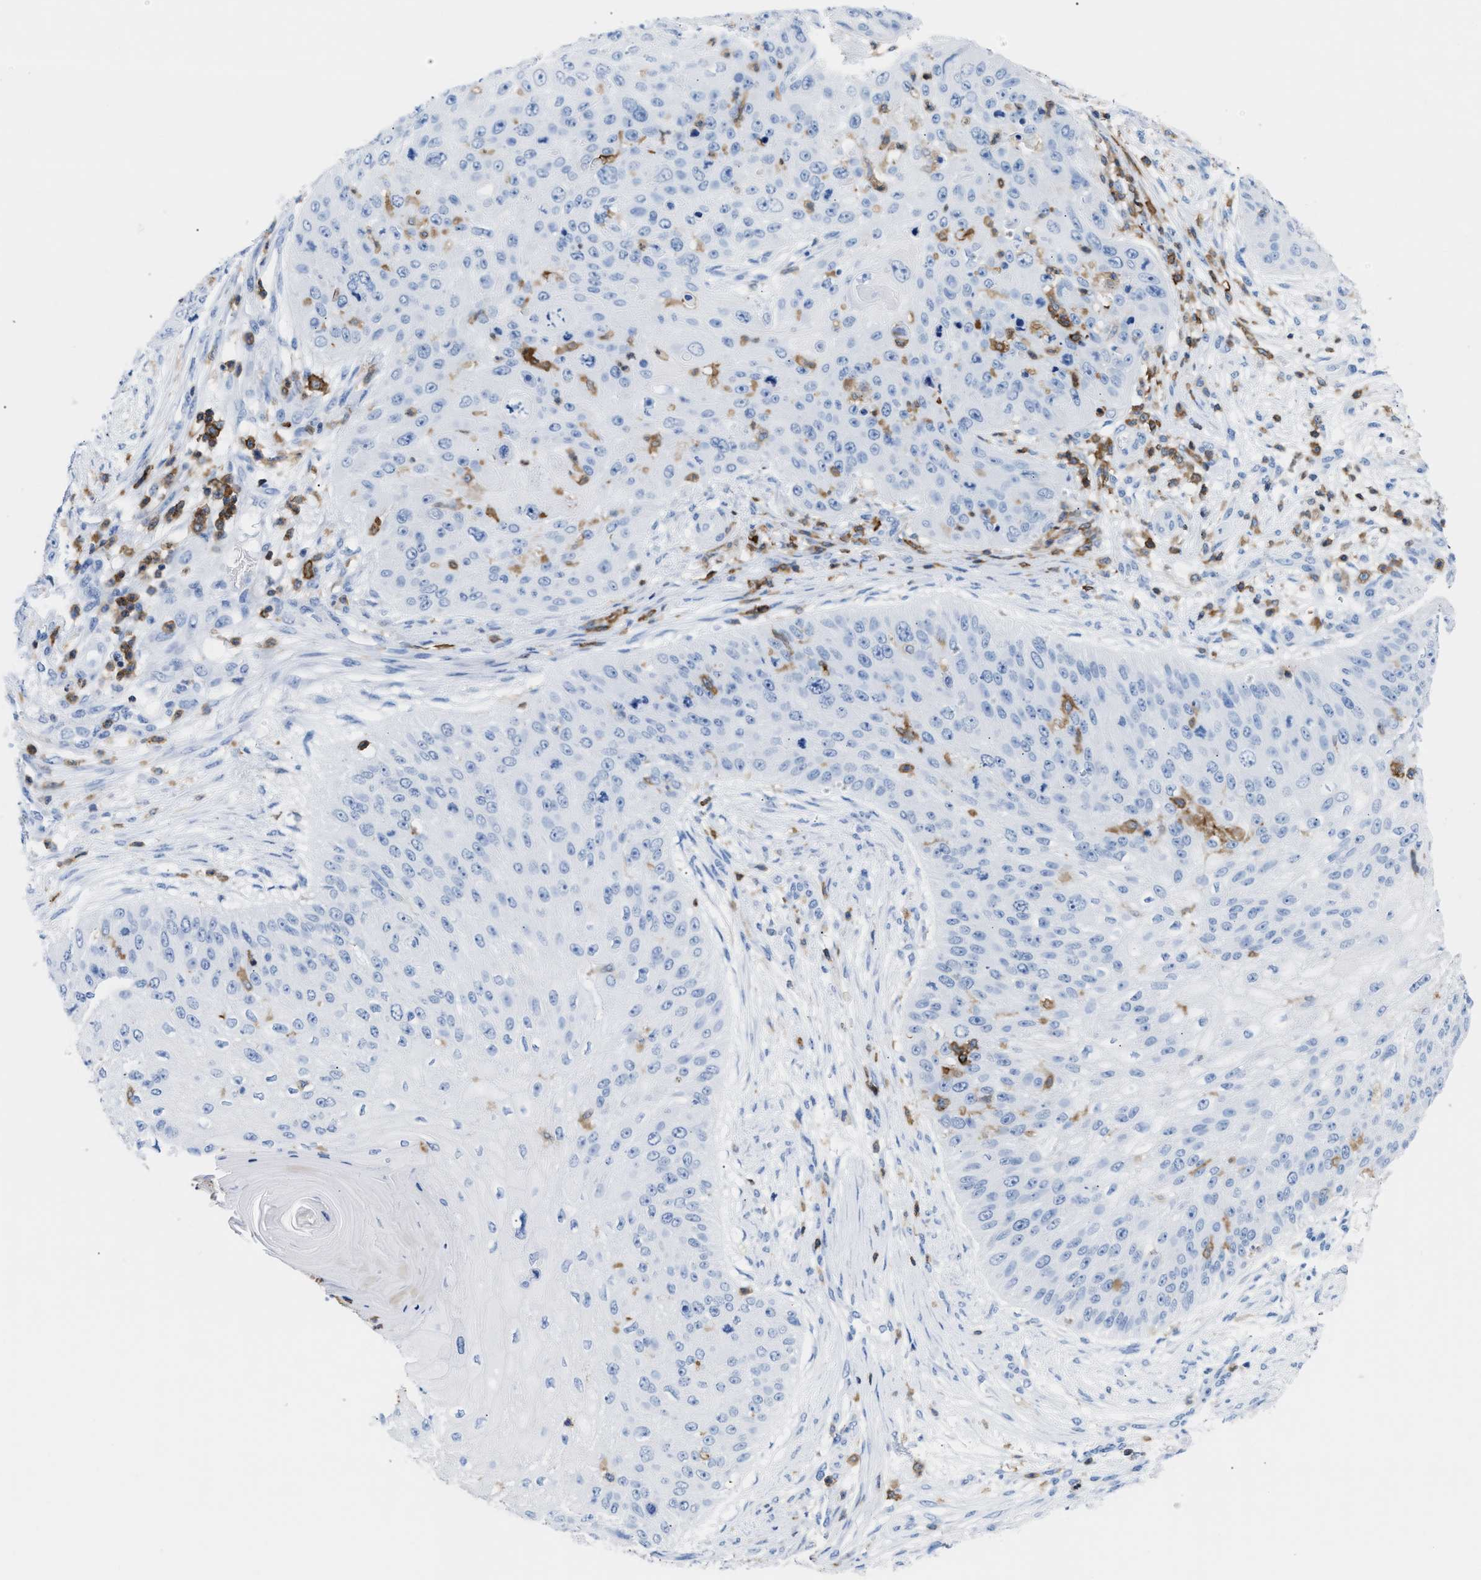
{"staining": {"intensity": "negative", "quantity": "none", "location": "none"}, "tissue": "skin cancer", "cell_type": "Tumor cells", "image_type": "cancer", "snomed": [{"axis": "morphology", "description": "Squamous cell carcinoma, NOS"}, {"axis": "topography", "description": "Skin"}], "caption": "Skin squamous cell carcinoma was stained to show a protein in brown. There is no significant positivity in tumor cells. Brightfield microscopy of immunohistochemistry stained with DAB (brown) and hematoxylin (blue), captured at high magnification.", "gene": "LCP1", "patient": {"sex": "female", "age": 80}}